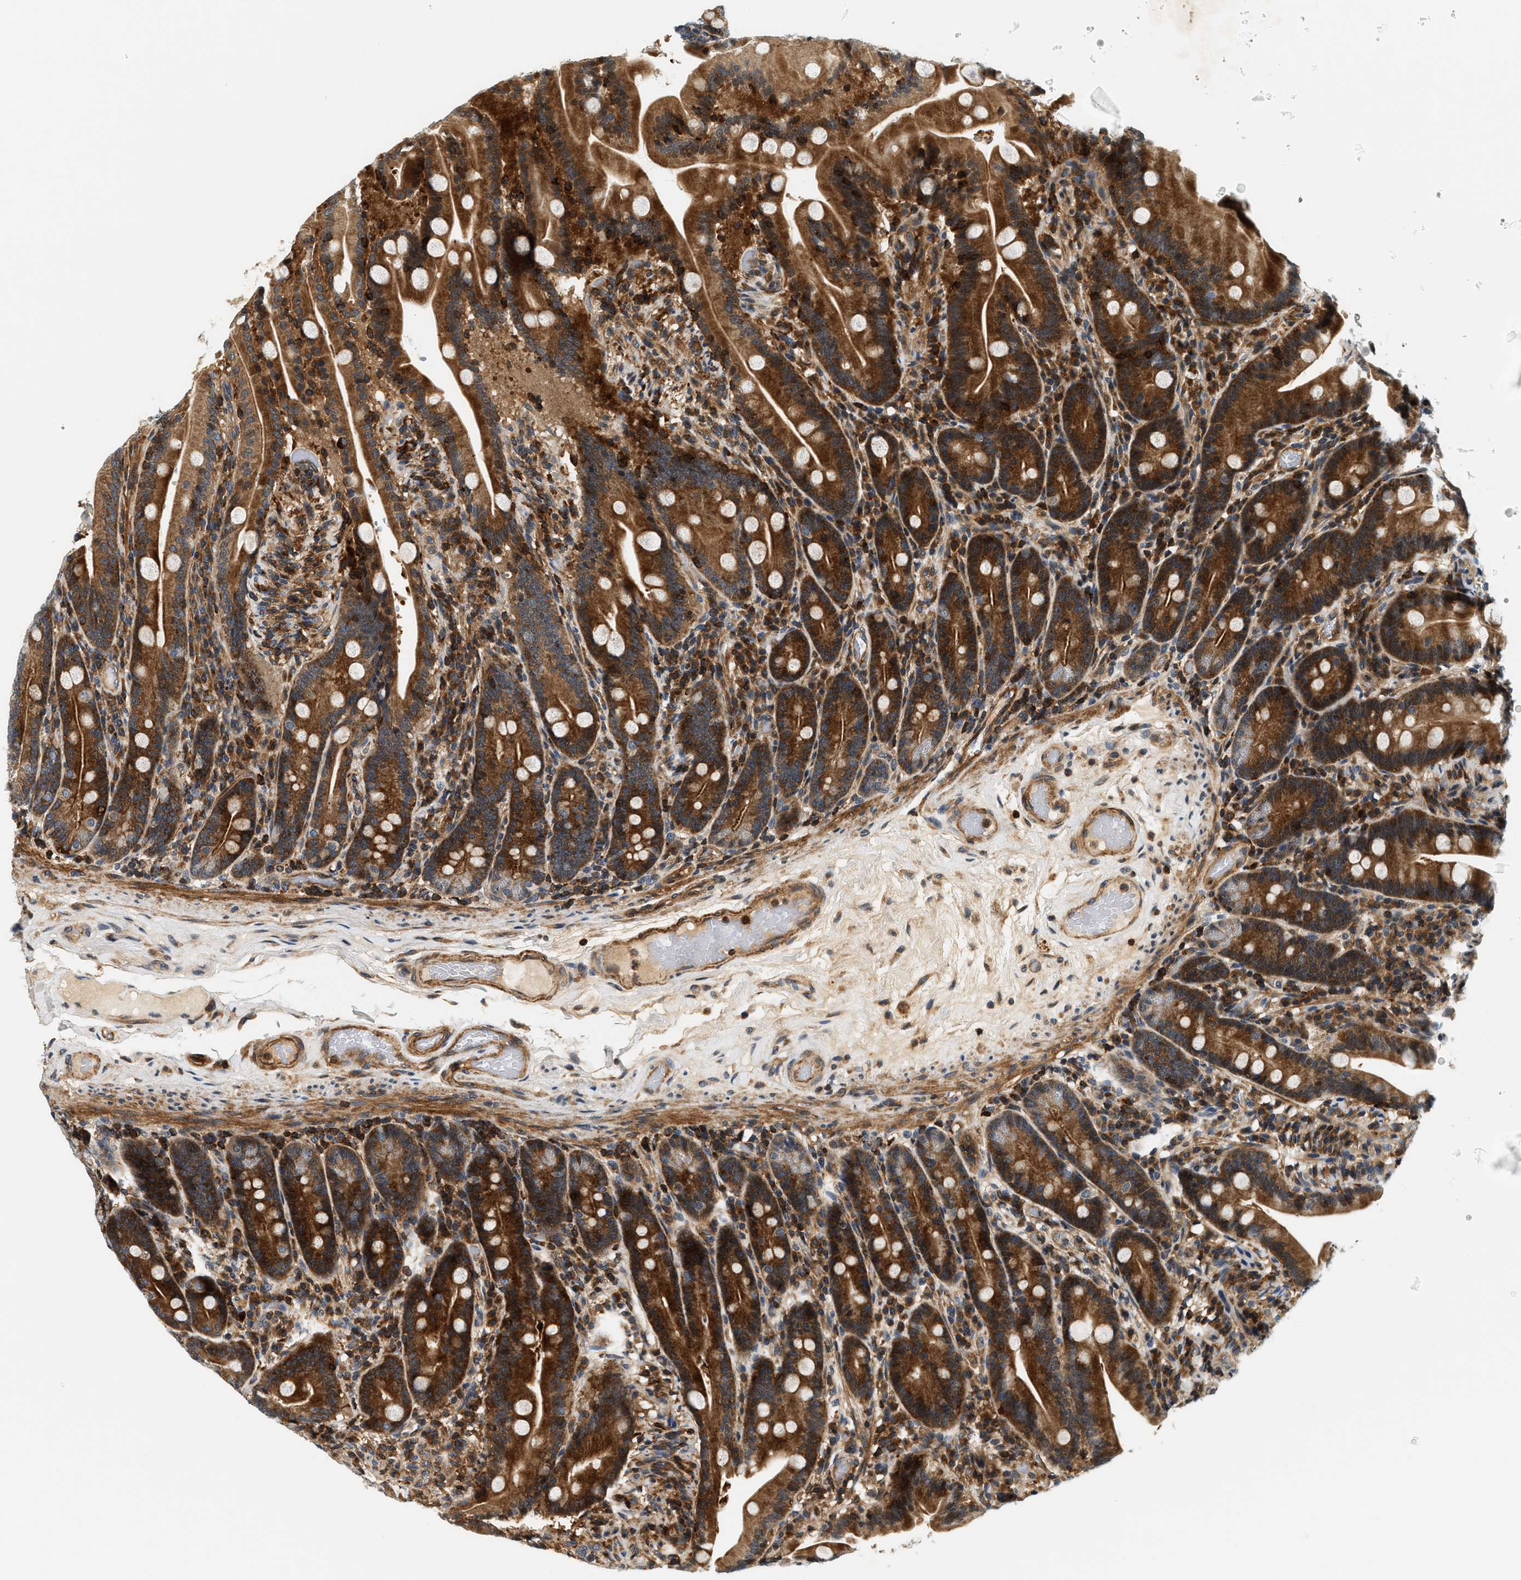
{"staining": {"intensity": "strong", "quantity": ">75%", "location": "cytoplasmic/membranous"}, "tissue": "duodenum", "cell_type": "Glandular cells", "image_type": "normal", "snomed": [{"axis": "morphology", "description": "Normal tissue, NOS"}, {"axis": "topography", "description": "Duodenum"}], "caption": "High-power microscopy captured an IHC image of normal duodenum, revealing strong cytoplasmic/membranous staining in approximately >75% of glandular cells. (Stains: DAB (3,3'-diaminobenzidine) in brown, nuclei in blue, Microscopy: brightfield microscopy at high magnification).", "gene": "SAMD9", "patient": {"sex": "male", "age": 54}}